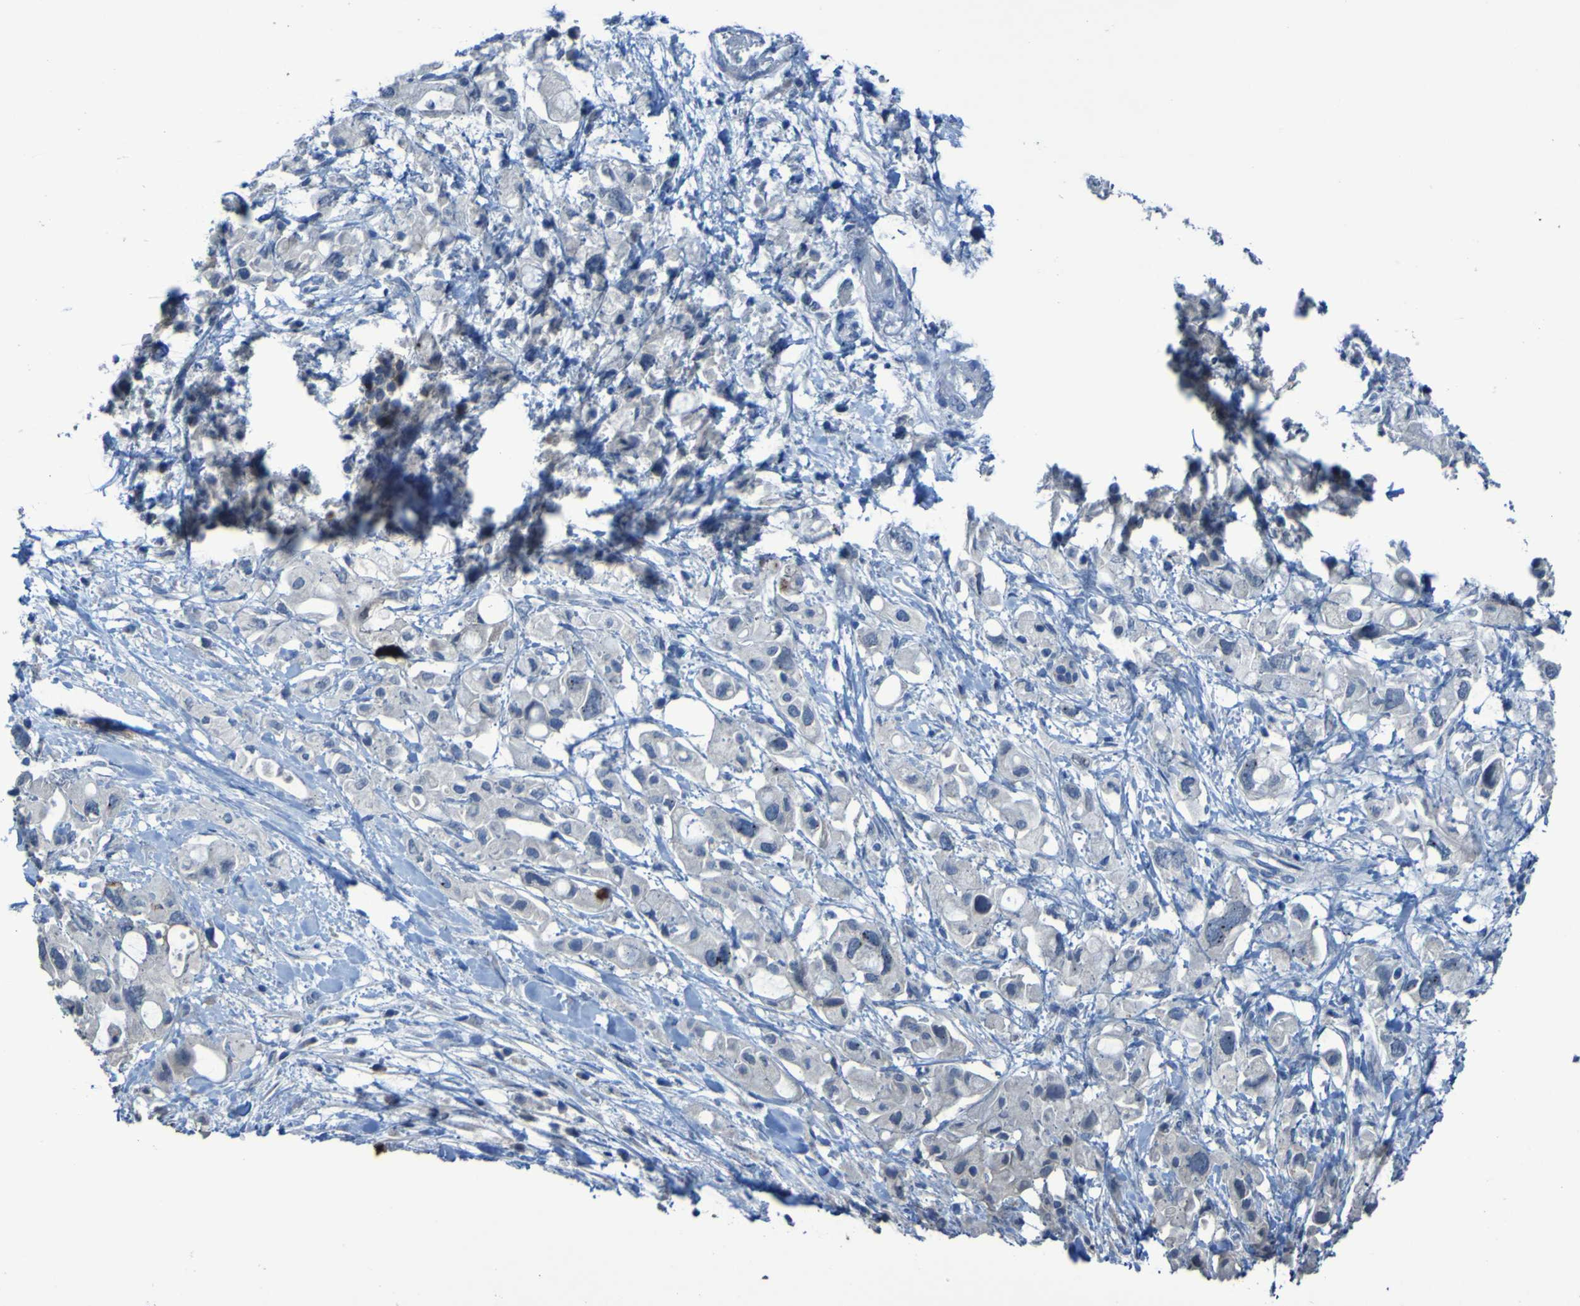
{"staining": {"intensity": "negative", "quantity": "none", "location": "none"}, "tissue": "pancreatic cancer", "cell_type": "Tumor cells", "image_type": "cancer", "snomed": [{"axis": "morphology", "description": "Adenocarcinoma, NOS"}, {"axis": "topography", "description": "Pancreas"}], "caption": "Pancreatic cancer was stained to show a protein in brown. There is no significant staining in tumor cells. Nuclei are stained in blue.", "gene": "CLDN18", "patient": {"sex": "female", "age": 56}}